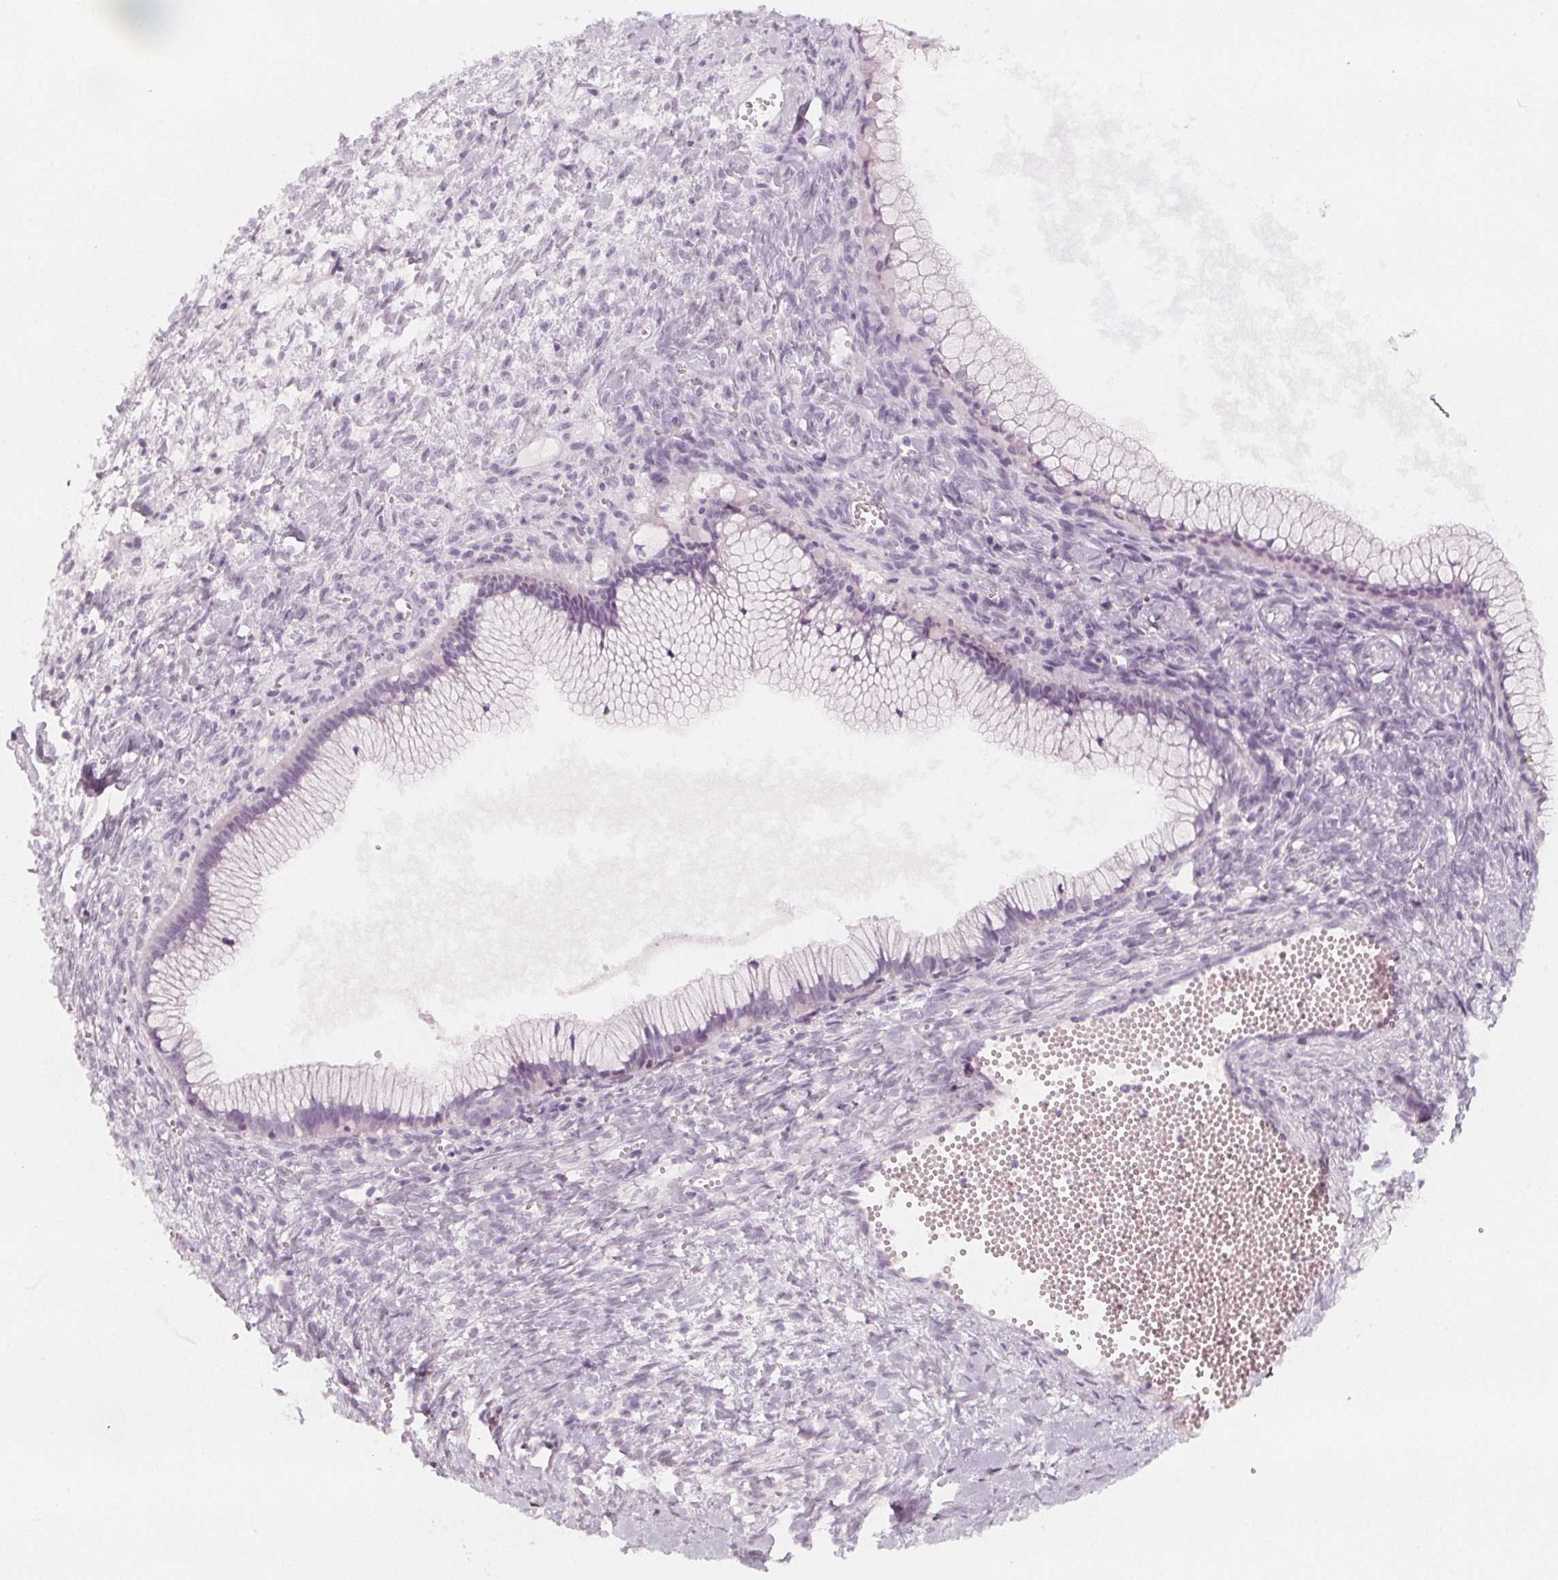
{"staining": {"intensity": "negative", "quantity": "none", "location": "none"}, "tissue": "ovarian cancer", "cell_type": "Tumor cells", "image_type": "cancer", "snomed": [{"axis": "morphology", "description": "Cystadenocarcinoma, mucinous, NOS"}, {"axis": "topography", "description": "Ovary"}], "caption": "The micrograph shows no significant positivity in tumor cells of mucinous cystadenocarcinoma (ovarian).", "gene": "MAP1A", "patient": {"sex": "female", "age": 41}}